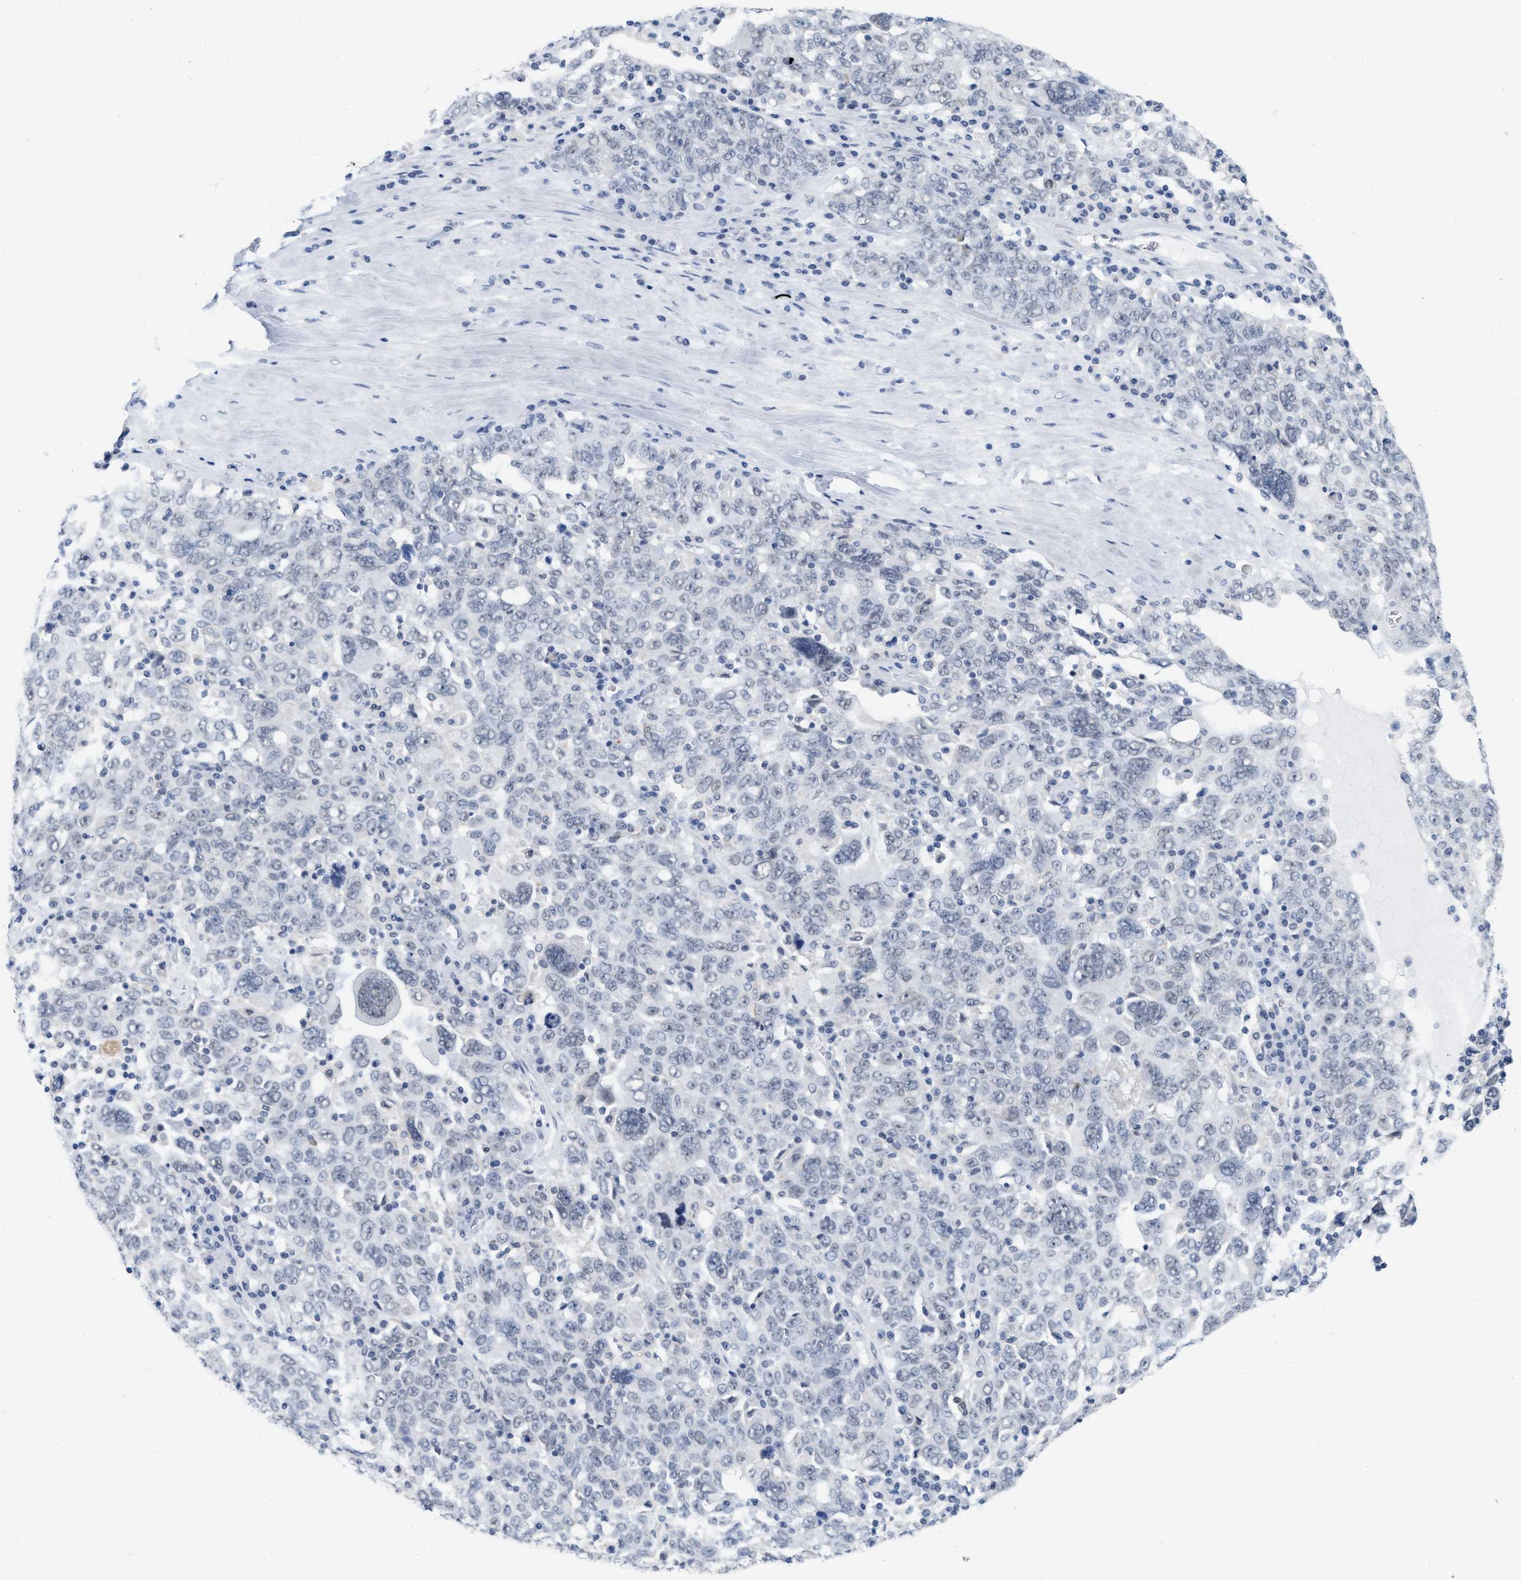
{"staining": {"intensity": "negative", "quantity": "none", "location": "none"}, "tissue": "ovarian cancer", "cell_type": "Tumor cells", "image_type": "cancer", "snomed": [{"axis": "morphology", "description": "Carcinoma, endometroid"}, {"axis": "topography", "description": "Ovary"}], "caption": "Tumor cells are negative for protein expression in human ovarian endometroid carcinoma. (DAB (3,3'-diaminobenzidine) immunohistochemistry (IHC) with hematoxylin counter stain).", "gene": "XIRP1", "patient": {"sex": "female", "age": 62}}